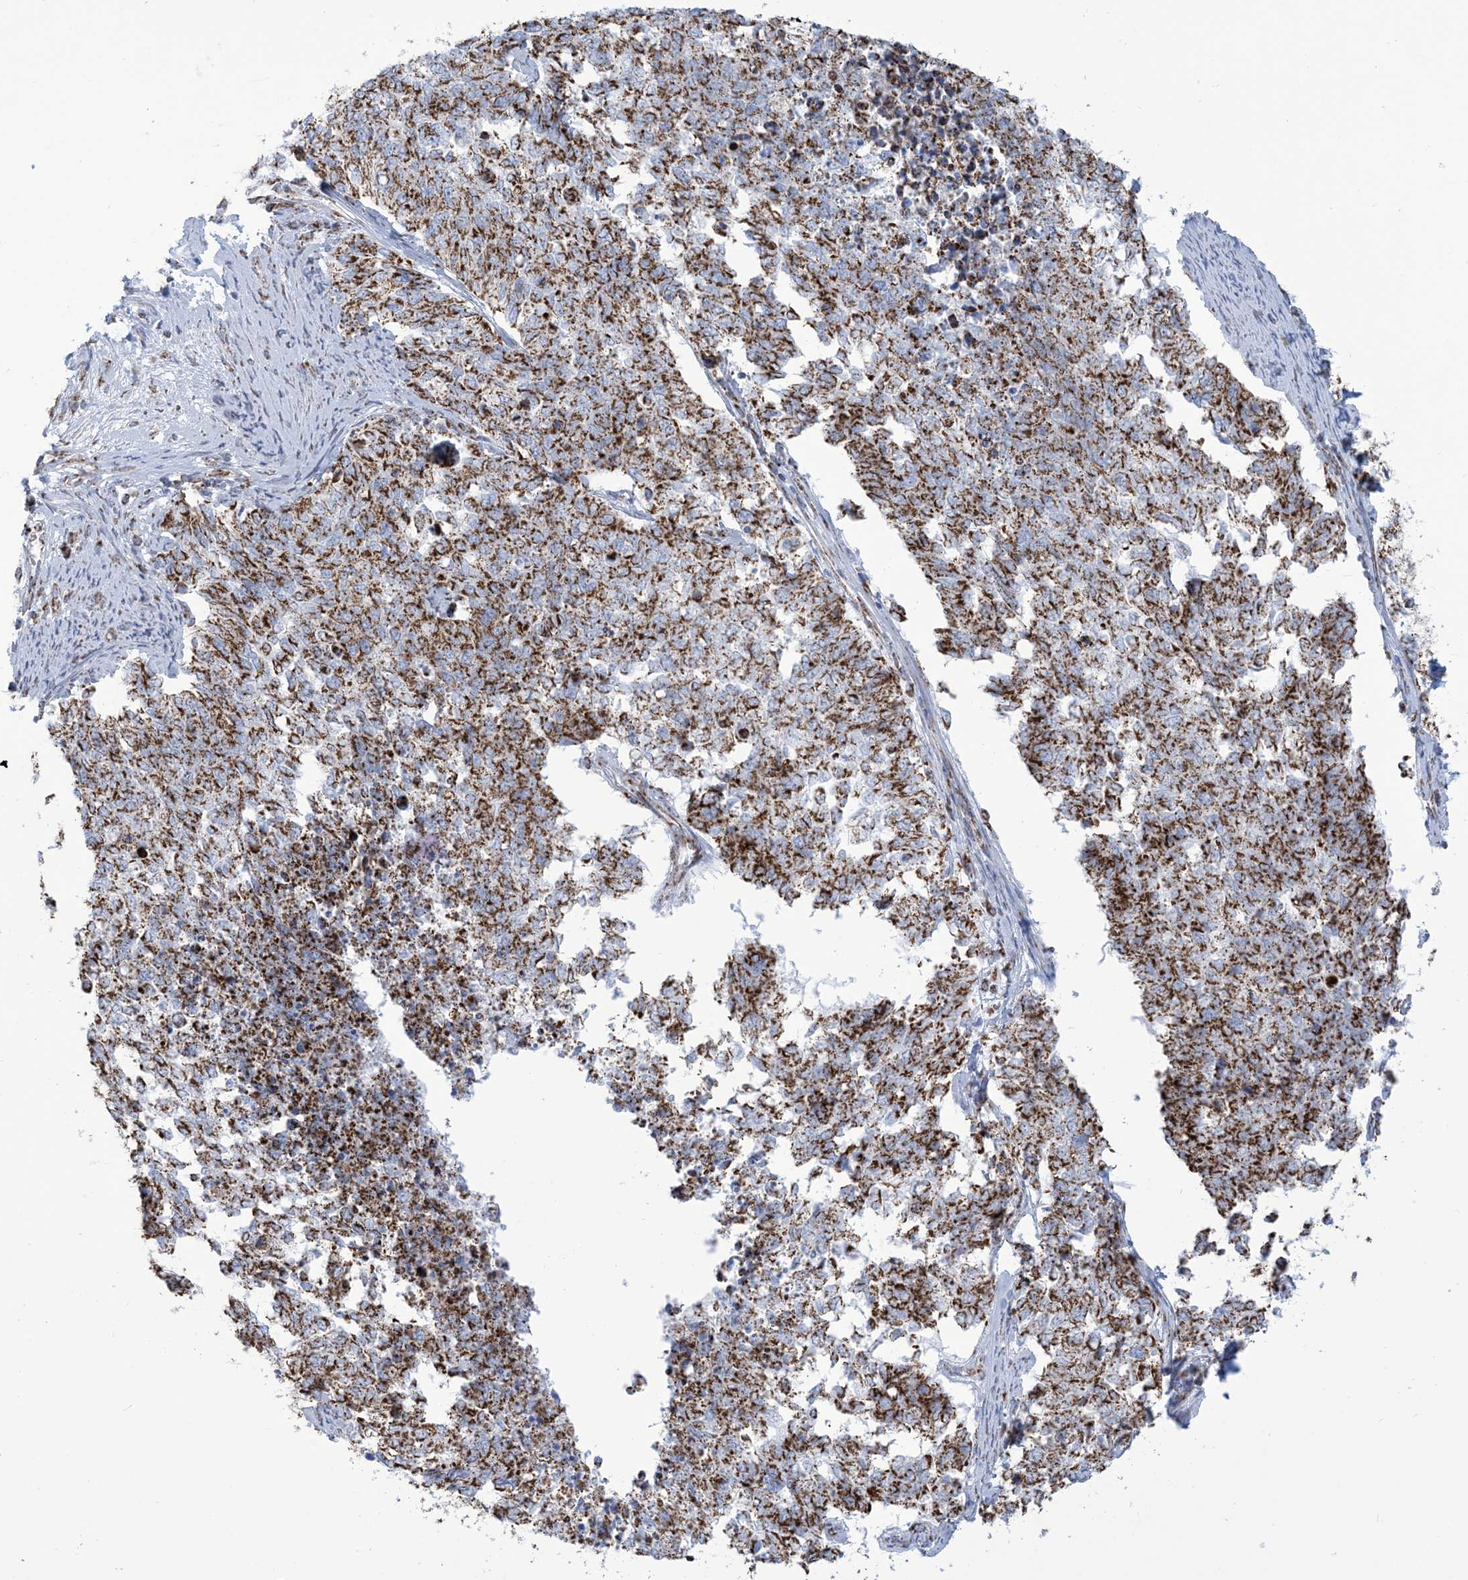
{"staining": {"intensity": "moderate", "quantity": ">75%", "location": "cytoplasmic/membranous"}, "tissue": "cervical cancer", "cell_type": "Tumor cells", "image_type": "cancer", "snomed": [{"axis": "morphology", "description": "Squamous cell carcinoma, NOS"}, {"axis": "topography", "description": "Cervix"}], "caption": "Tumor cells reveal medium levels of moderate cytoplasmic/membranous positivity in about >75% of cells in cervical squamous cell carcinoma.", "gene": "SAMM50", "patient": {"sex": "female", "age": 63}}